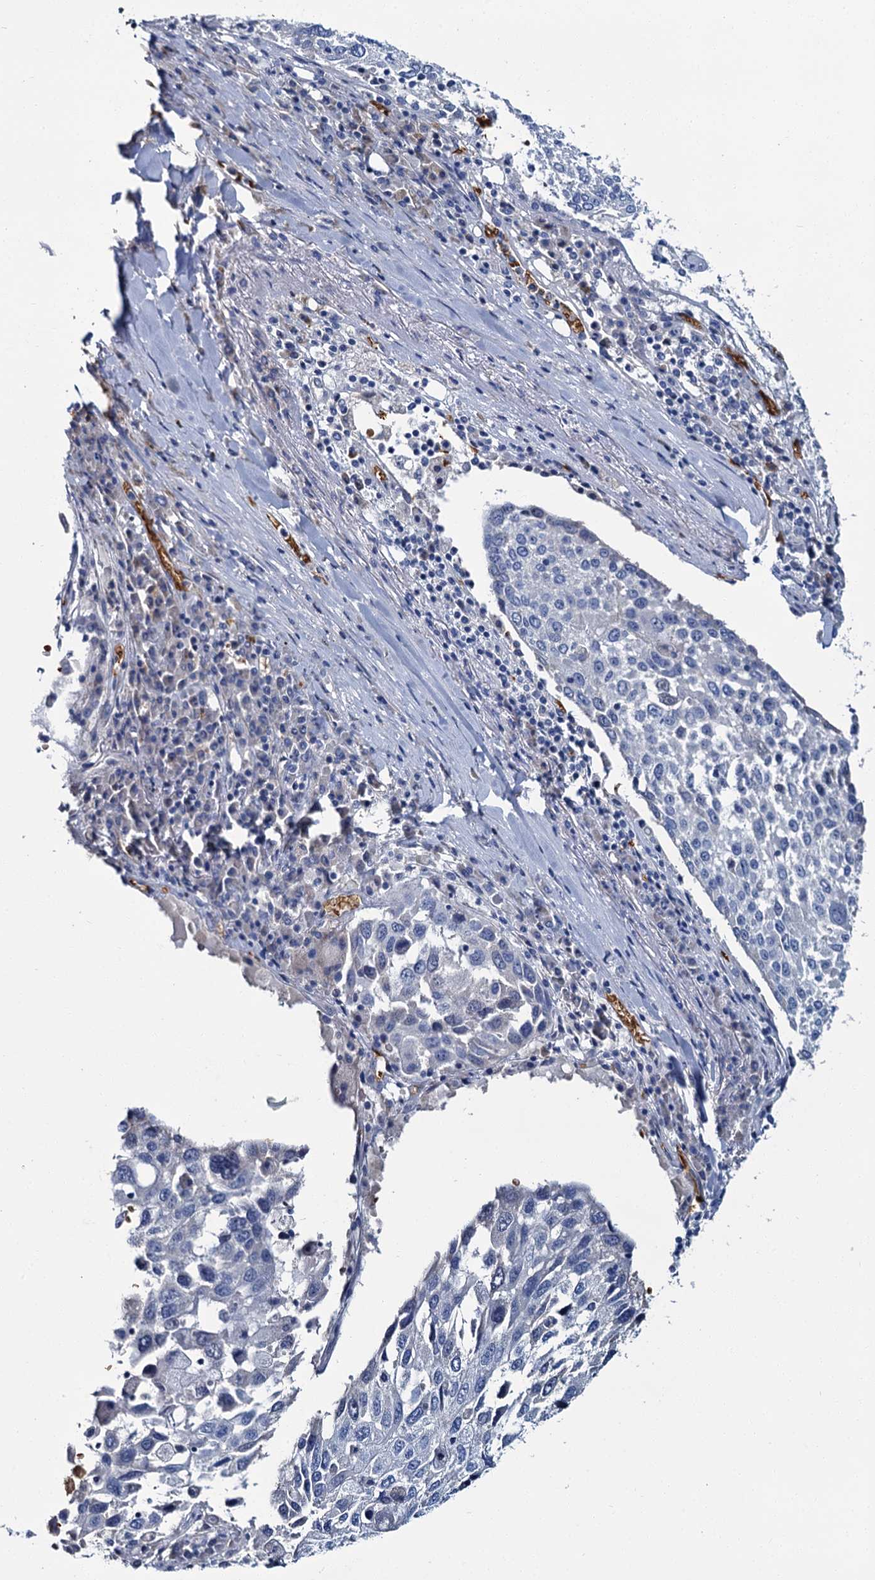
{"staining": {"intensity": "negative", "quantity": "none", "location": "none"}, "tissue": "lung cancer", "cell_type": "Tumor cells", "image_type": "cancer", "snomed": [{"axis": "morphology", "description": "Squamous cell carcinoma, NOS"}, {"axis": "topography", "description": "Lung"}], "caption": "Tumor cells show no significant protein staining in lung cancer. (DAB (3,3'-diaminobenzidine) immunohistochemistry visualized using brightfield microscopy, high magnification).", "gene": "ATG2A", "patient": {"sex": "male", "age": 65}}